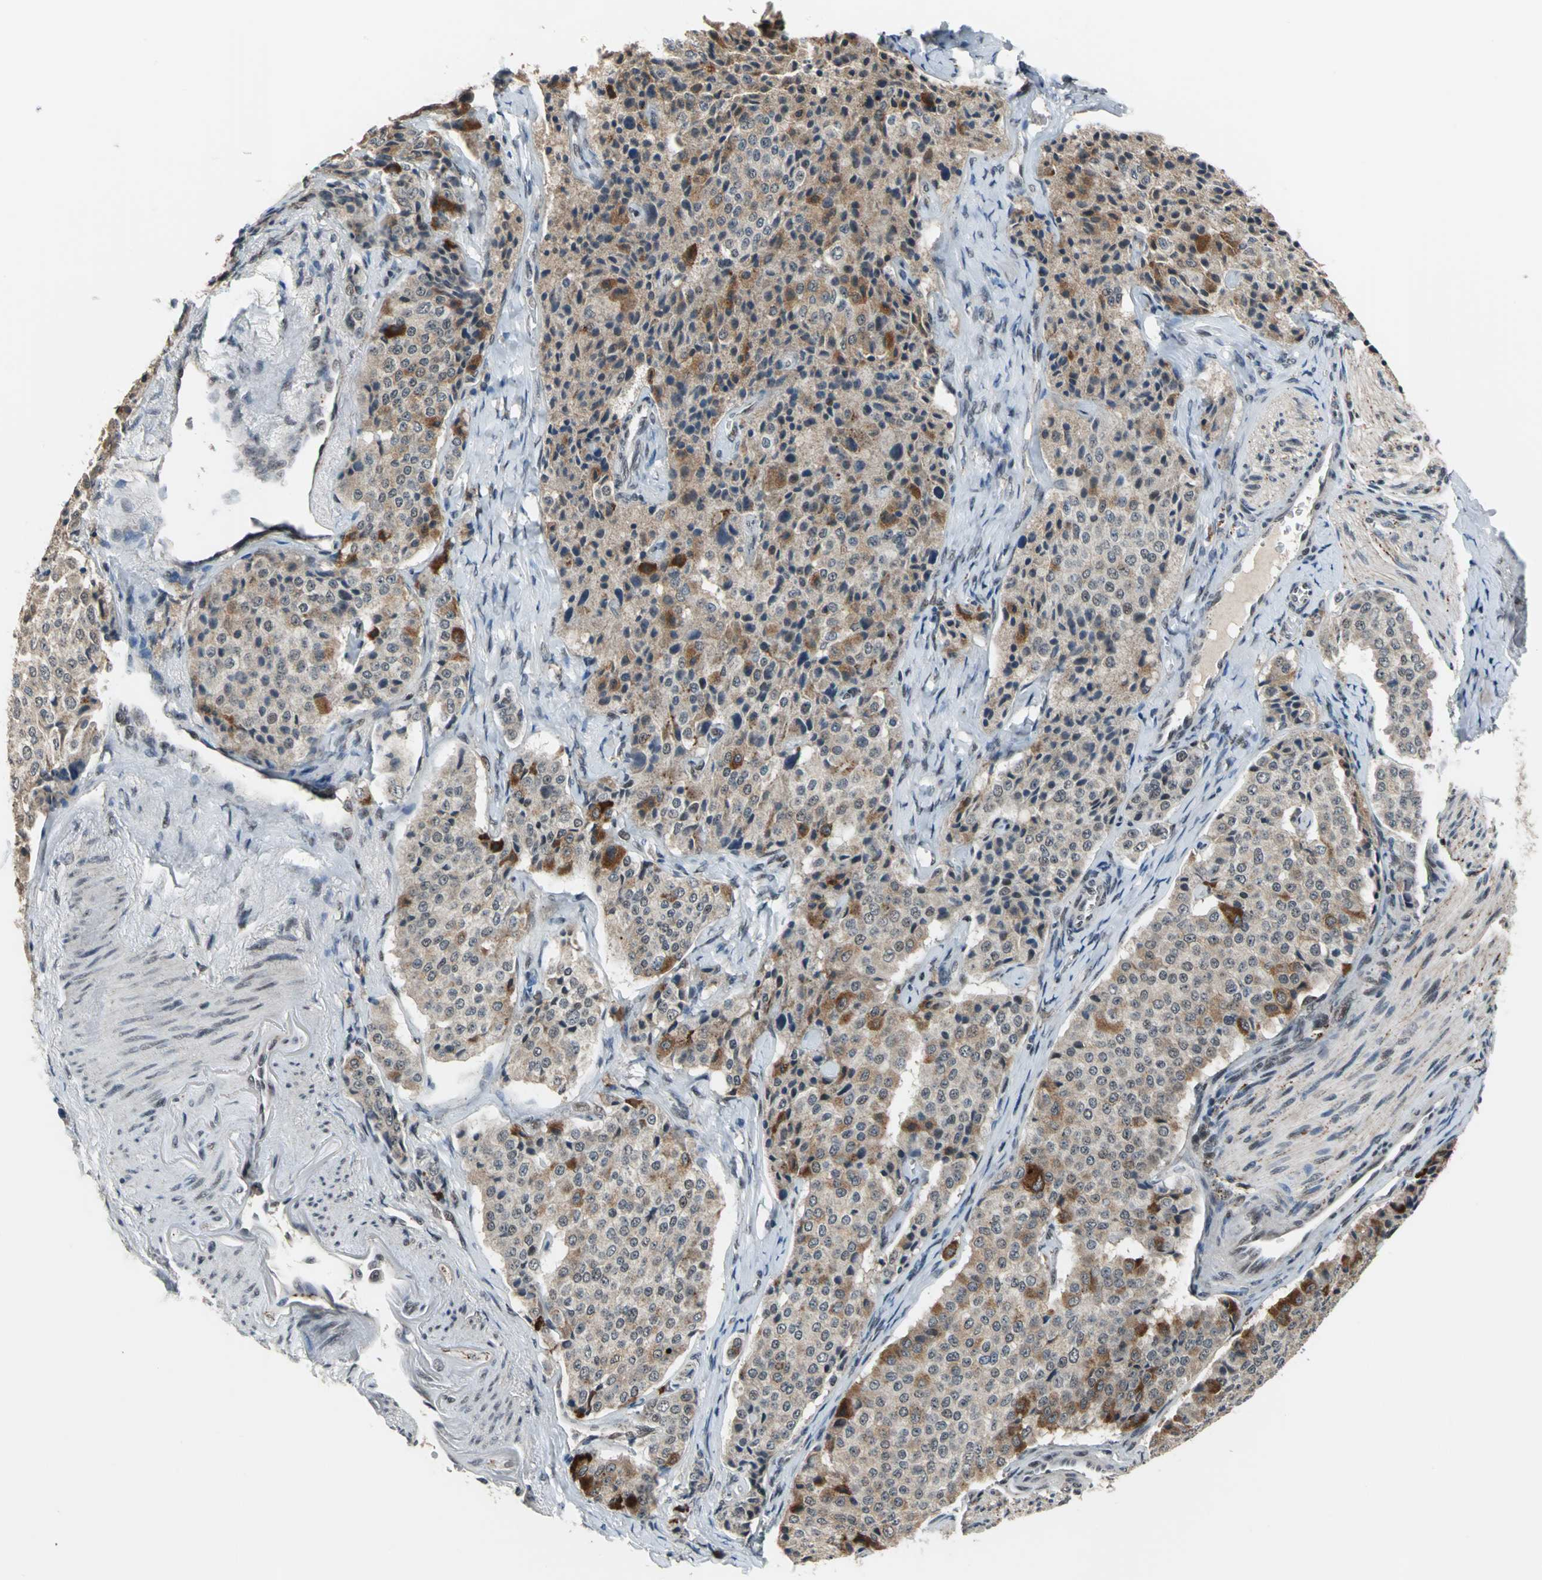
{"staining": {"intensity": "moderate", "quantity": "25%-75%", "location": "cytoplasmic/membranous"}, "tissue": "carcinoid", "cell_type": "Tumor cells", "image_type": "cancer", "snomed": [{"axis": "morphology", "description": "Carcinoid, malignant, NOS"}, {"axis": "topography", "description": "Colon"}], "caption": "The histopathology image reveals a brown stain indicating the presence of a protein in the cytoplasmic/membranous of tumor cells in malignant carcinoid.", "gene": "ELF2", "patient": {"sex": "female", "age": 61}}